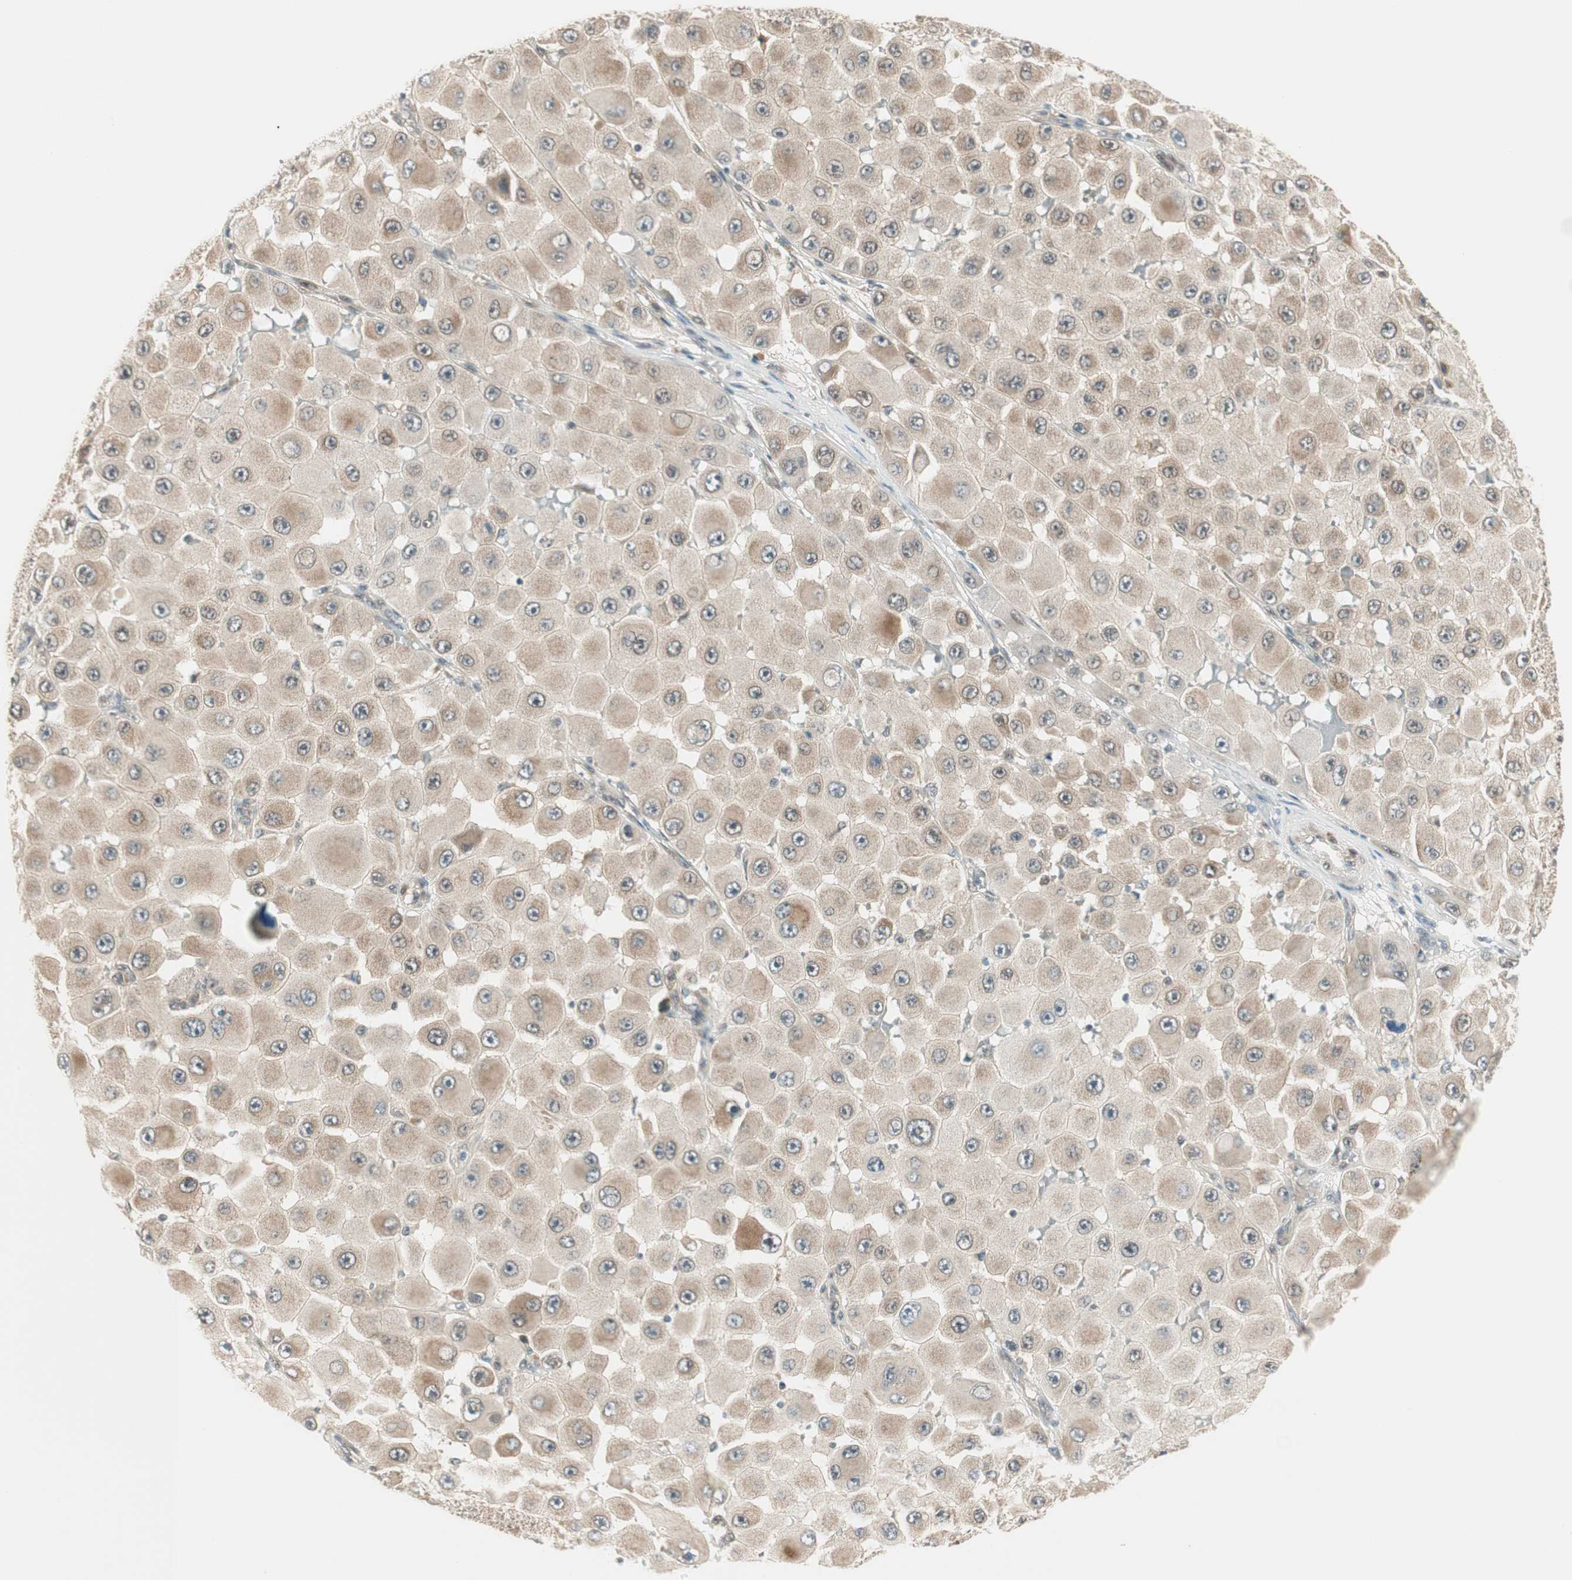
{"staining": {"intensity": "weak", "quantity": "25%-75%", "location": "cytoplasmic/membranous"}, "tissue": "melanoma", "cell_type": "Tumor cells", "image_type": "cancer", "snomed": [{"axis": "morphology", "description": "Malignant melanoma, NOS"}, {"axis": "topography", "description": "Skin"}], "caption": "Immunohistochemistry (IHC) of melanoma reveals low levels of weak cytoplasmic/membranous expression in about 25%-75% of tumor cells.", "gene": "IPO5", "patient": {"sex": "female", "age": 81}}